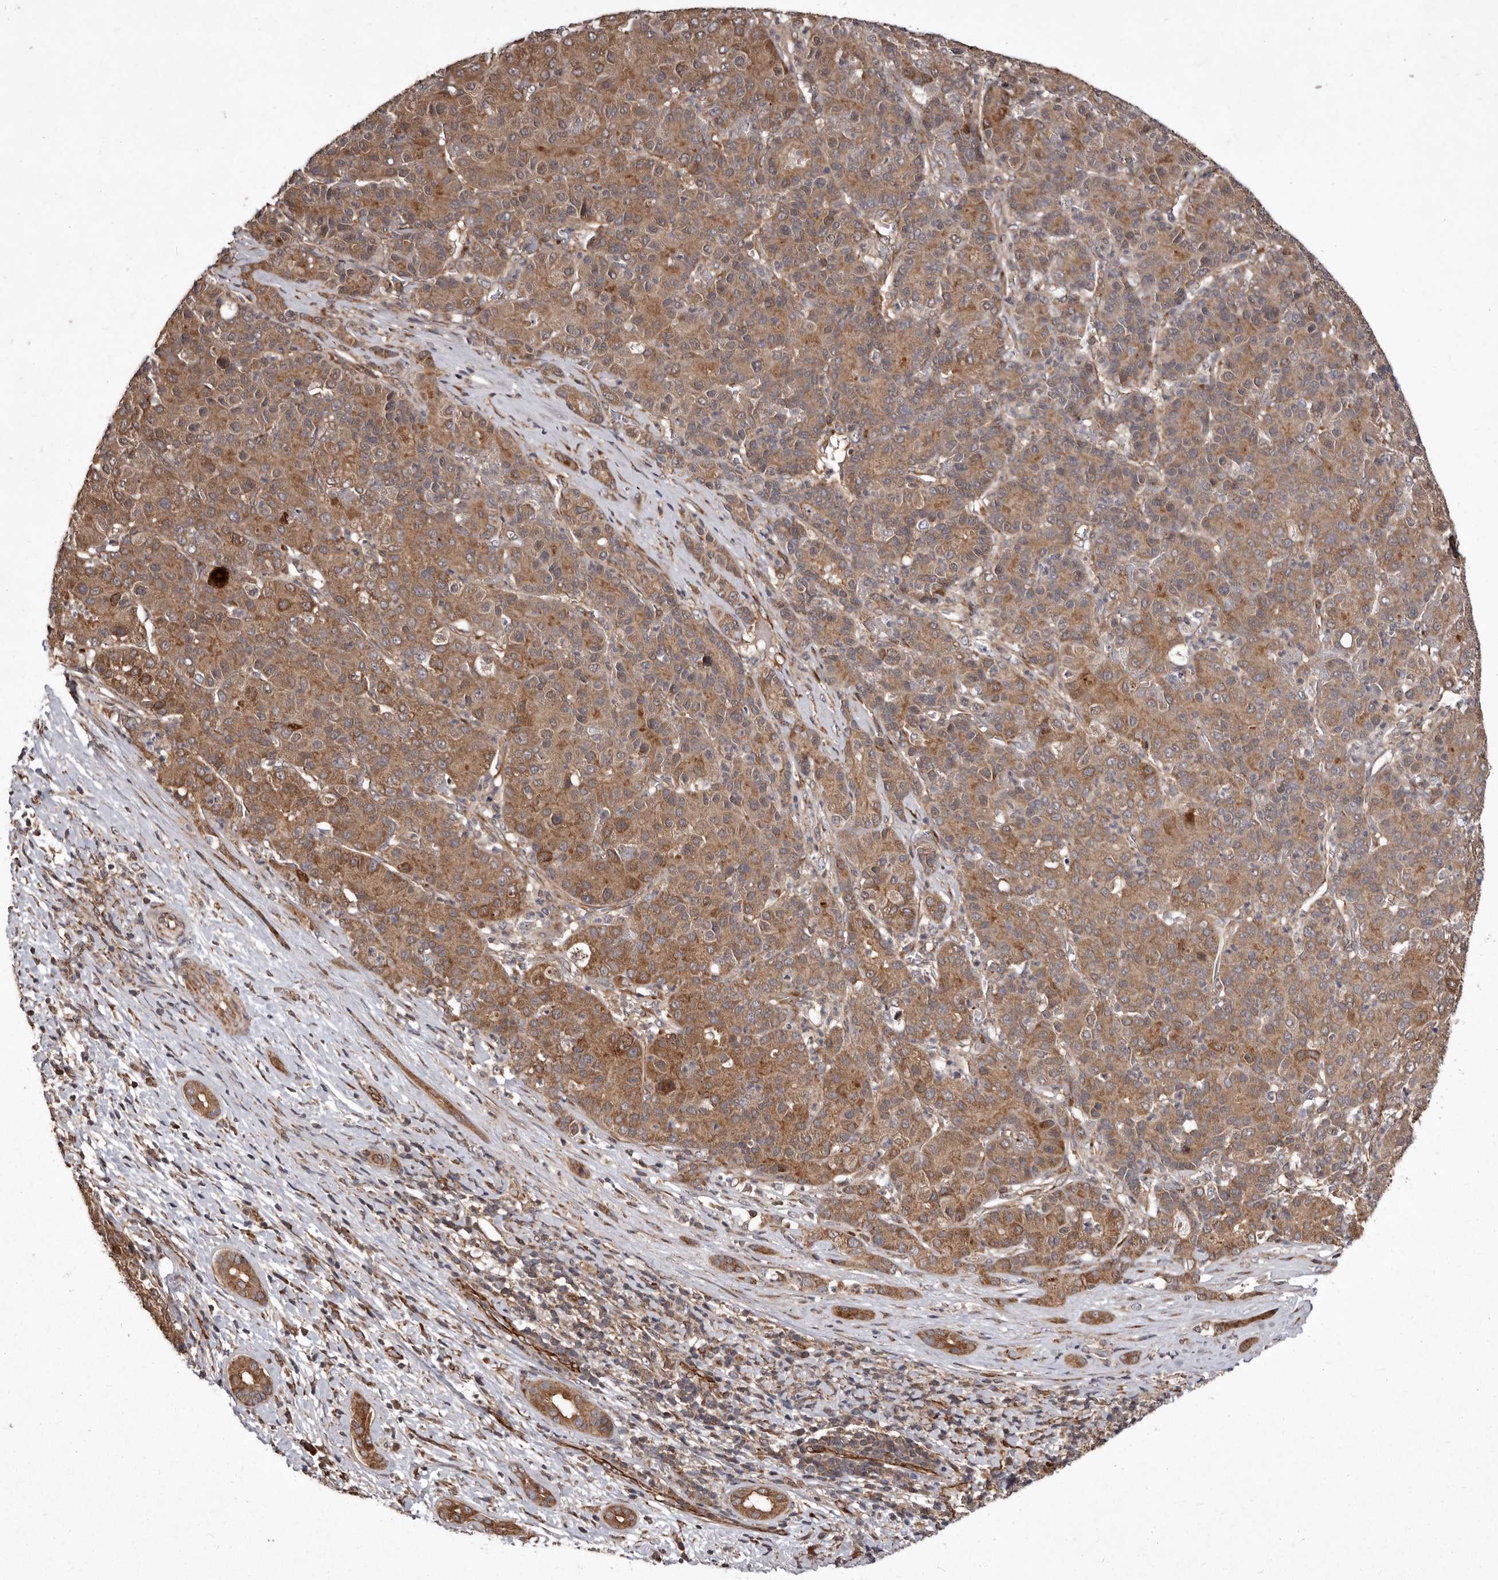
{"staining": {"intensity": "moderate", "quantity": ">75%", "location": "cytoplasmic/membranous"}, "tissue": "liver cancer", "cell_type": "Tumor cells", "image_type": "cancer", "snomed": [{"axis": "morphology", "description": "Carcinoma, Hepatocellular, NOS"}, {"axis": "topography", "description": "Liver"}], "caption": "Human liver cancer stained with a brown dye shows moderate cytoplasmic/membranous positive staining in about >75% of tumor cells.", "gene": "FLAD1", "patient": {"sex": "male", "age": 65}}